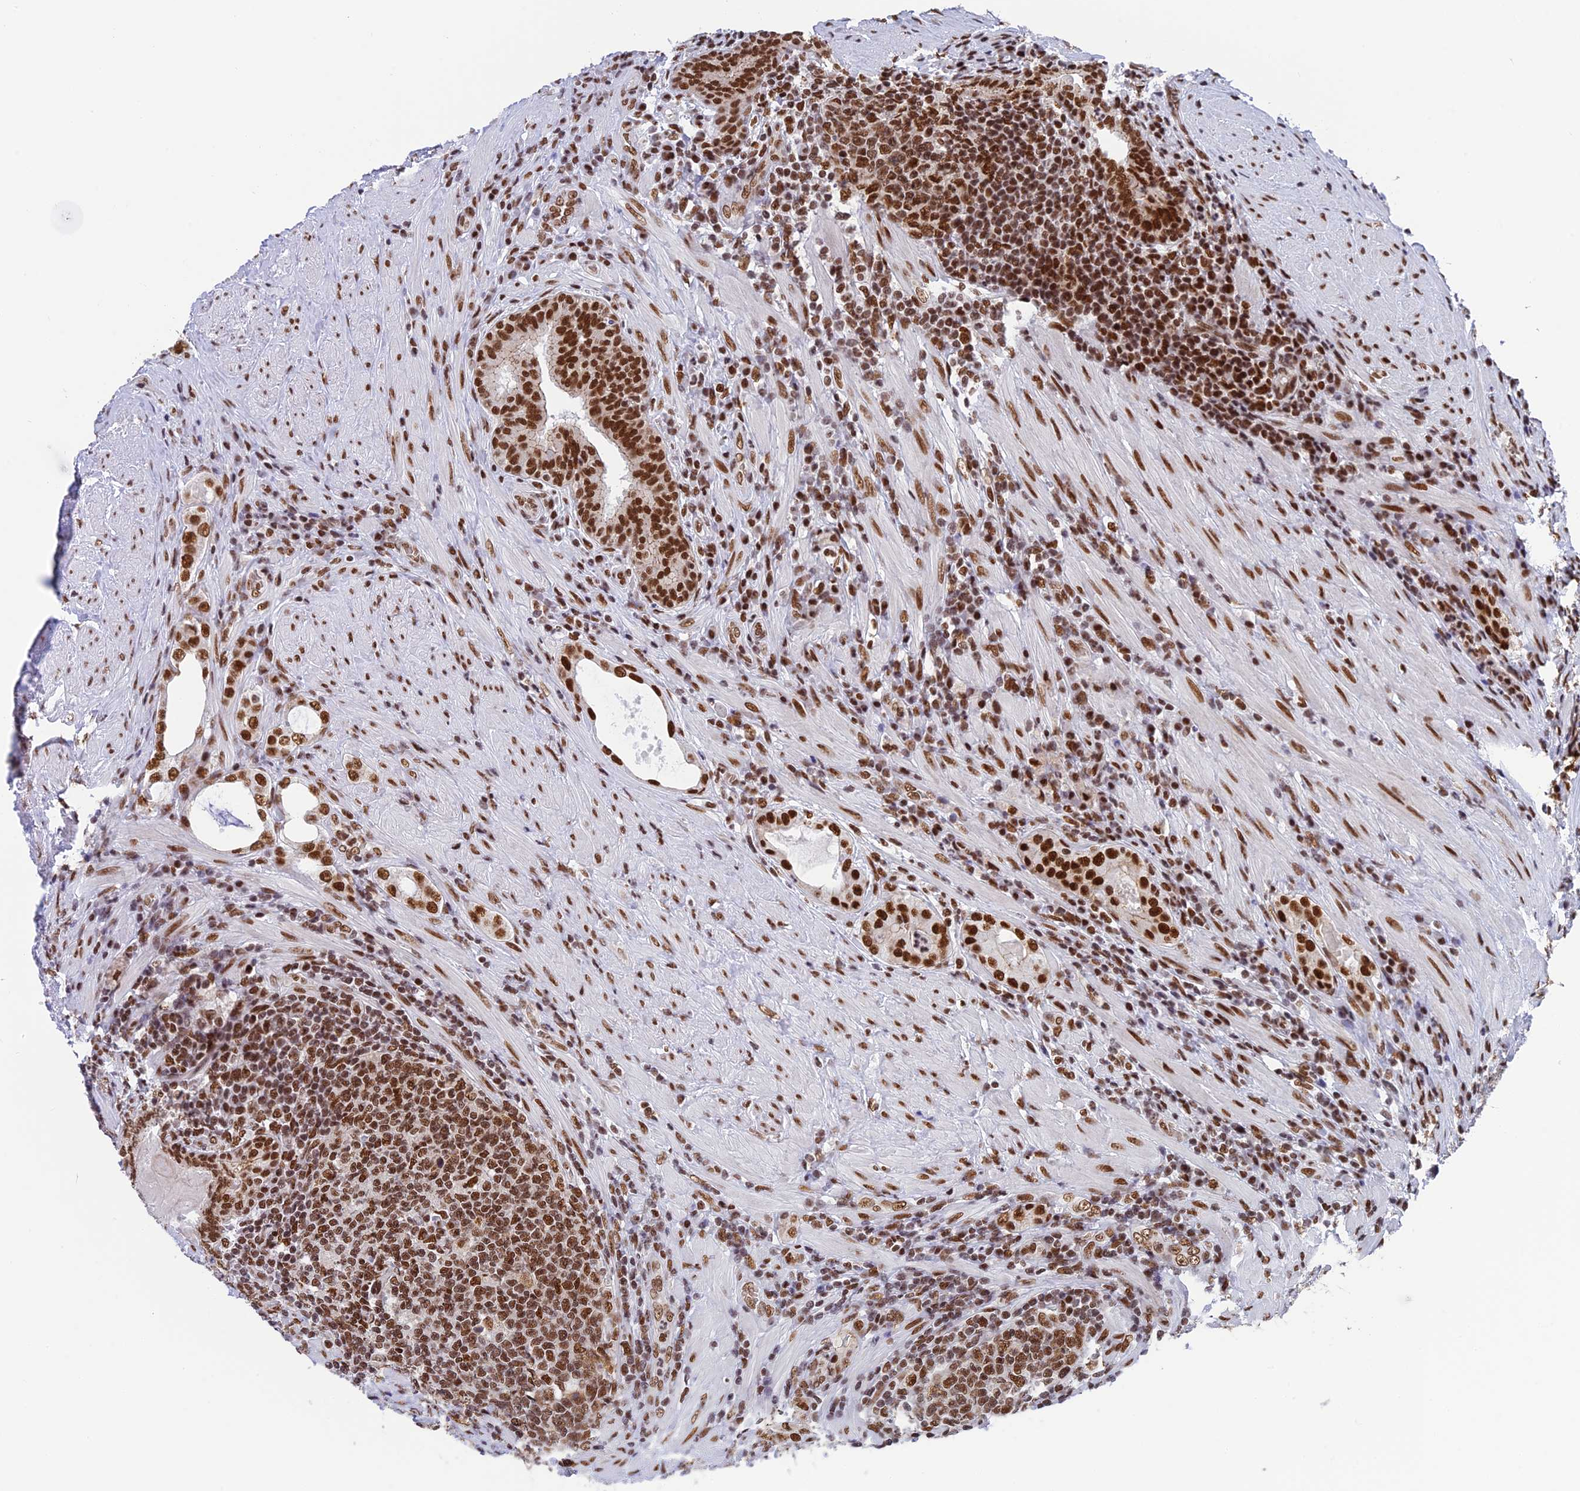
{"staining": {"intensity": "strong", "quantity": ">75%", "location": "nuclear"}, "tissue": "prostate cancer", "cell_type": "Tumor cells", "image_type": "cancer", "snomed": [{"axis": "morphology", "description": "Adenocarcinoma, Low grade"}, {"axis": "topography", "description": "Prostate"}], "caption": "Tumor cells exhibit high levels of strong nuclear expression in approximately >75% of cells in human prostate cancer.", "gene": "EEF1AKMT3", "patient": {"sex": "male", "age": 68}}